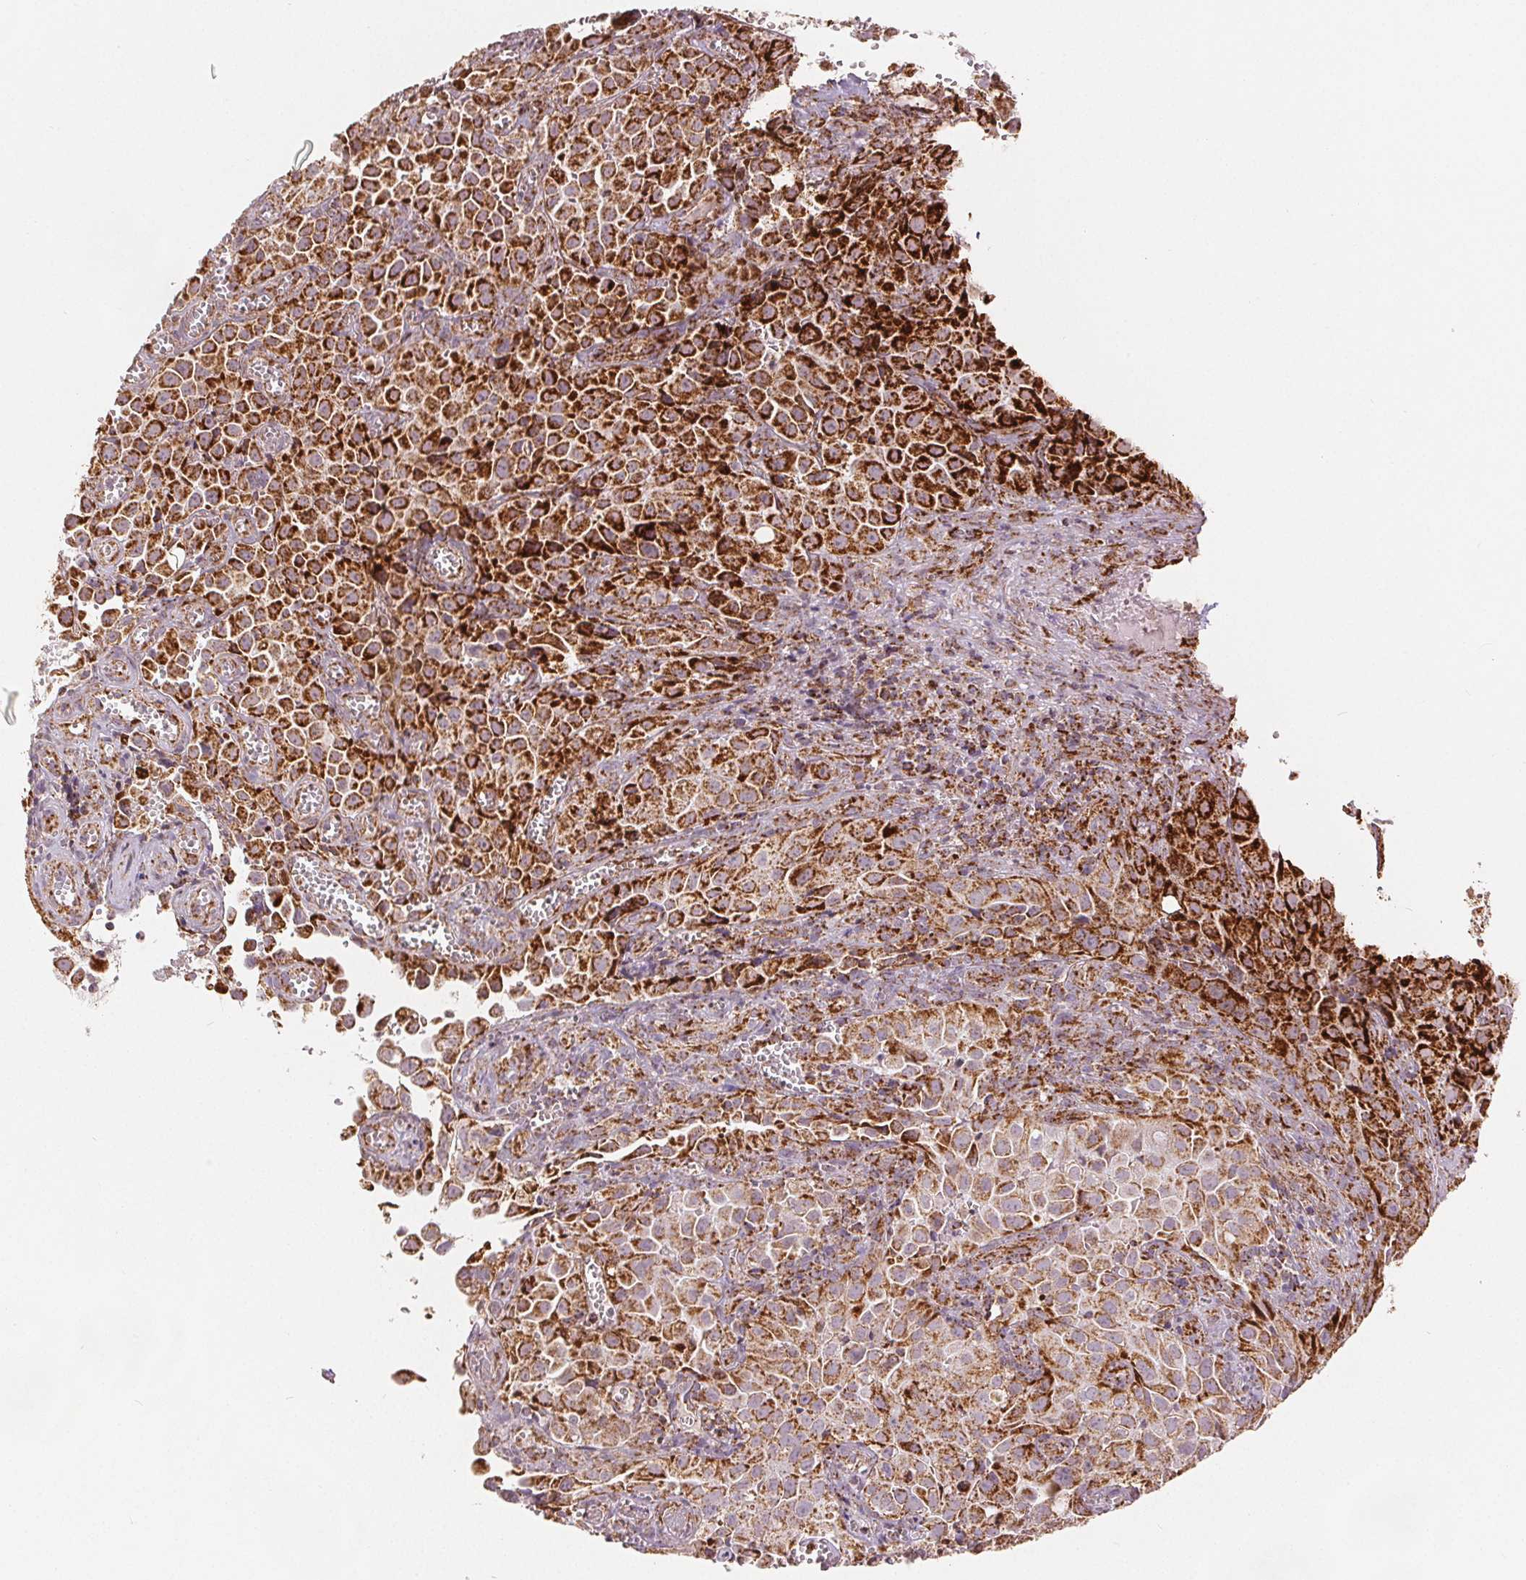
{"staining": {"intensity": "strong", "quantity": "25%-75%", "location": "cytoplasmic/membranous"}, "tissue": "cervical cancer", "cell_type": "Tumor cells", "image_type": "cancer", "snomed": [{"axis": "morphology", "description": "Squamous cell carcinoma, NOS"}, {"axis": "topography", "description": "Cervix"}], "caption": "This histopathology image shows squamous cell carcinoma (cervical) stained with immunohistochemistry to label a protein in brown. The cytoplasmic/membranous of tumor cells show strong positivity for the protein. Nuclei are counter-stained blue.", "gene": "SDHB", "patient": {"sex": "female", "age": 55}}